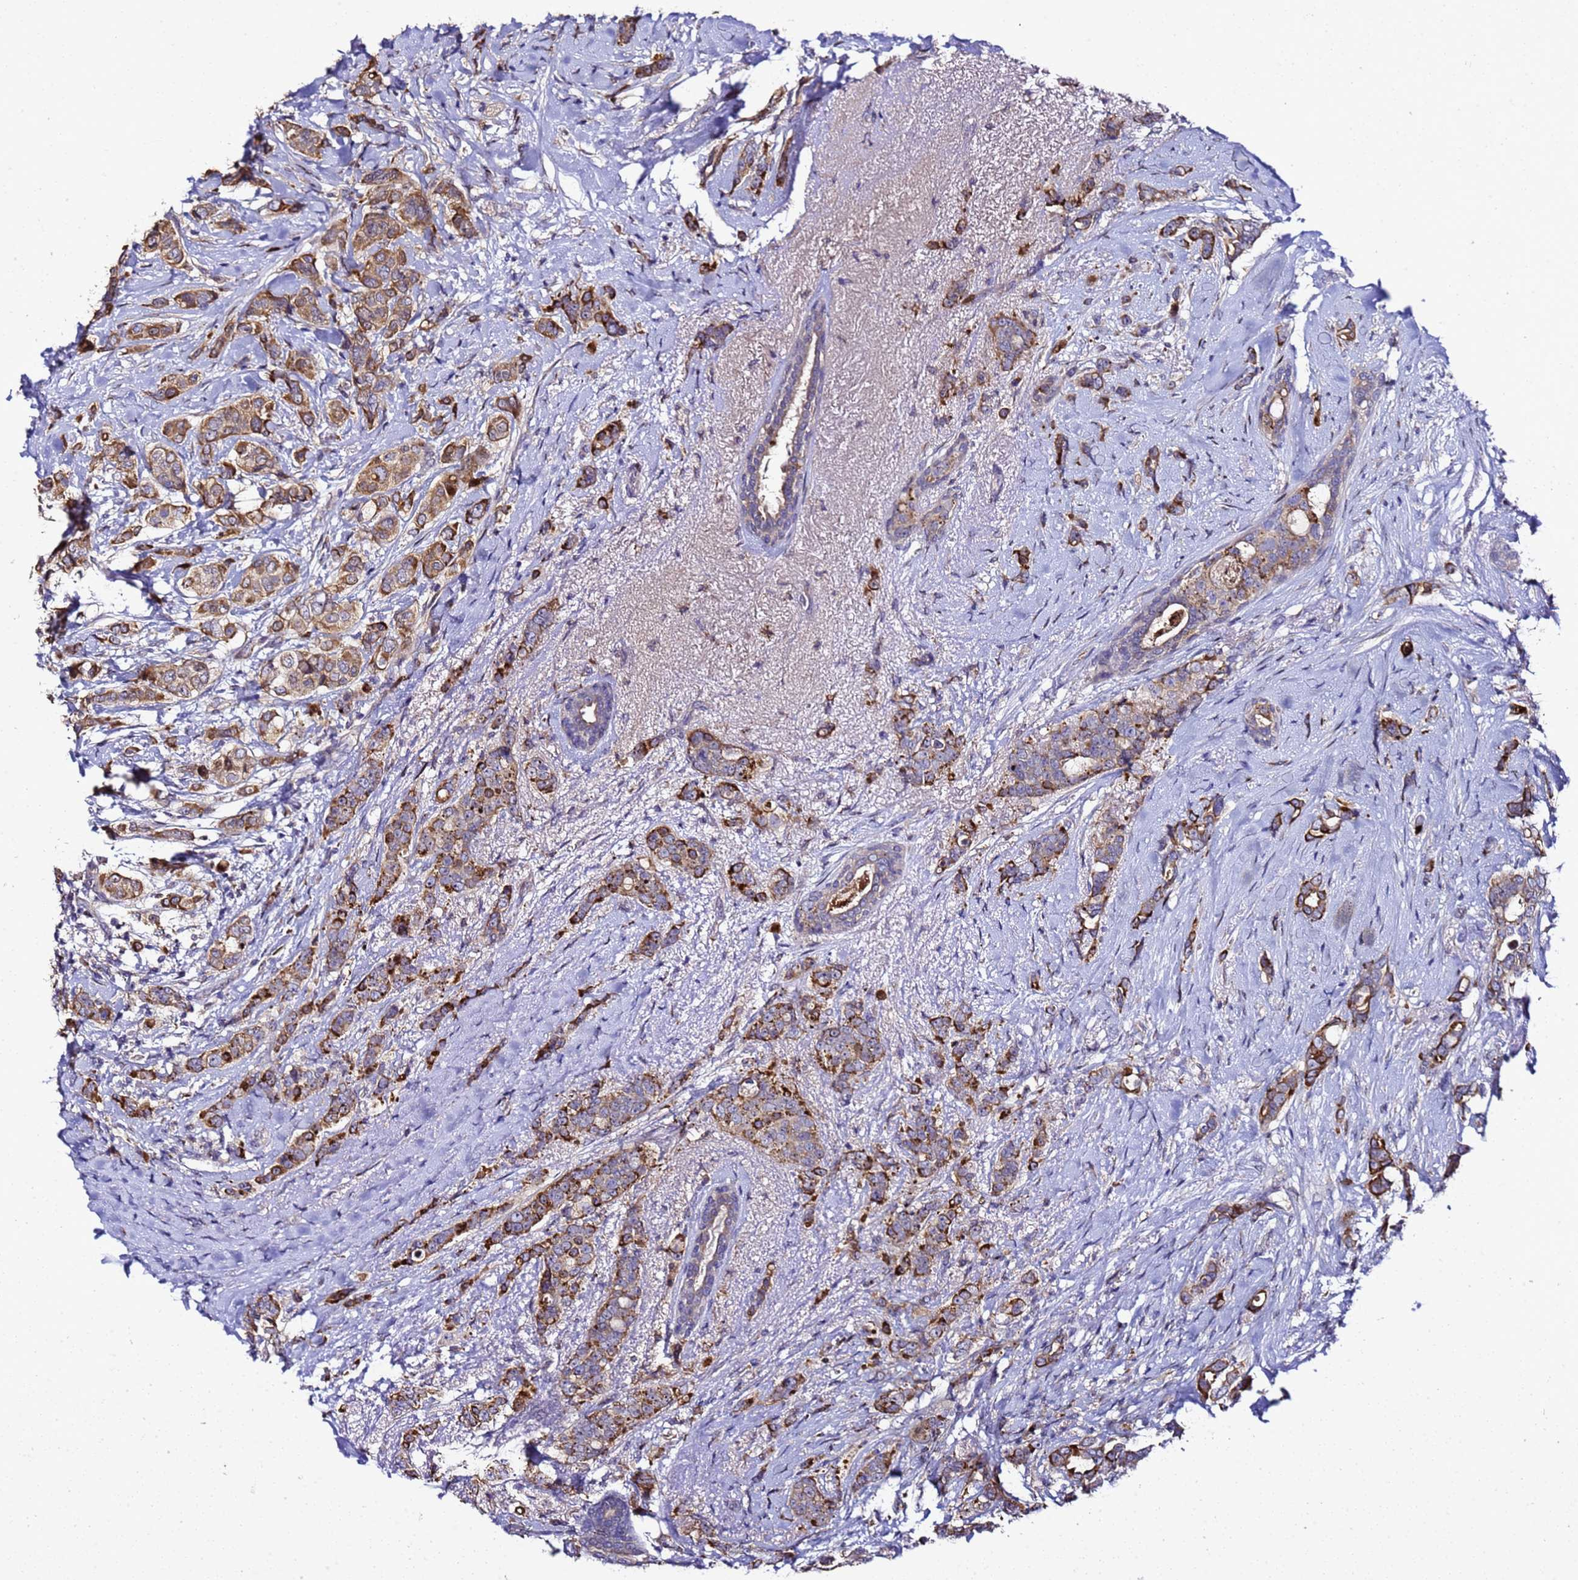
{"staining": {"intensity": "moderate", "quantity": ">75%", "location": "cytoplasmic/membranous"}, "tissue": "breast cancer", "cell_type": "Tumor cells", "image_type": "cancer", "snomed": [{"axis": "morphology", "description": "Lobular carcinoma"}, {"axis": "topography", "description": "Breast"}], "caption": "Moderate cytoplasmic/membranous expression for a protein is present in approximately >75% of tumor cells of breast cancer using immunohistochemistry.", "gene": "ALG3", "patient": {"sex": "female", "age": 51}}